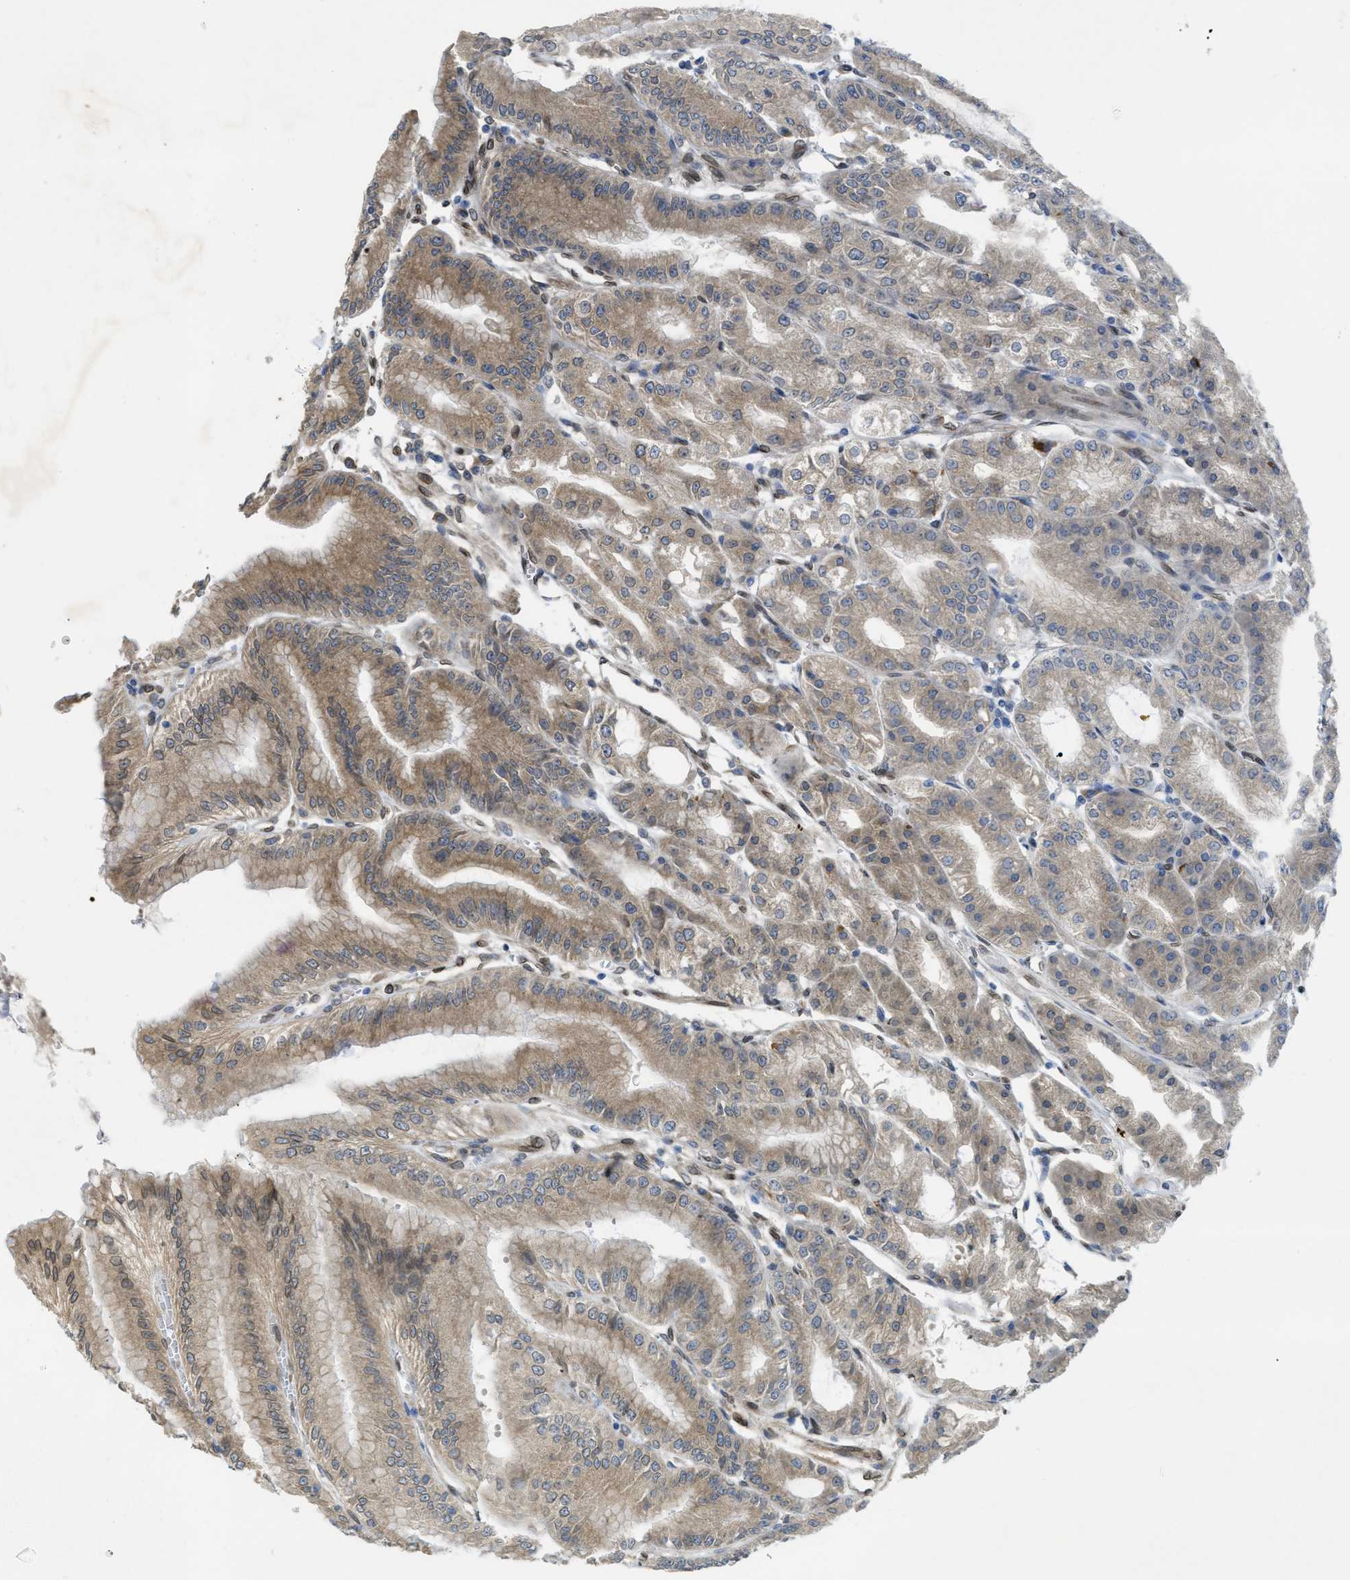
{"staining": {"intensity": "moderate", "quantity": ">75%", "location": "cytoplasmic/membranous"}, "tissue": "stomach", "cell_type": "Glandular cells", "image_type": "normal", "snomed": [{"axis": "morphology", "description": "Normal tissue, NOS"}, {"axis": "topography", "description": "Stomach, lower"}], "caption": "This image demonstrates immunohistochemistry staining of benign human stomach, with medium moderate cytoplasmic/membranous expression in approximately >75% of glandular cells.", "gene": "EIF2AK3", "patient": {"sex": "male", "age": 71}}